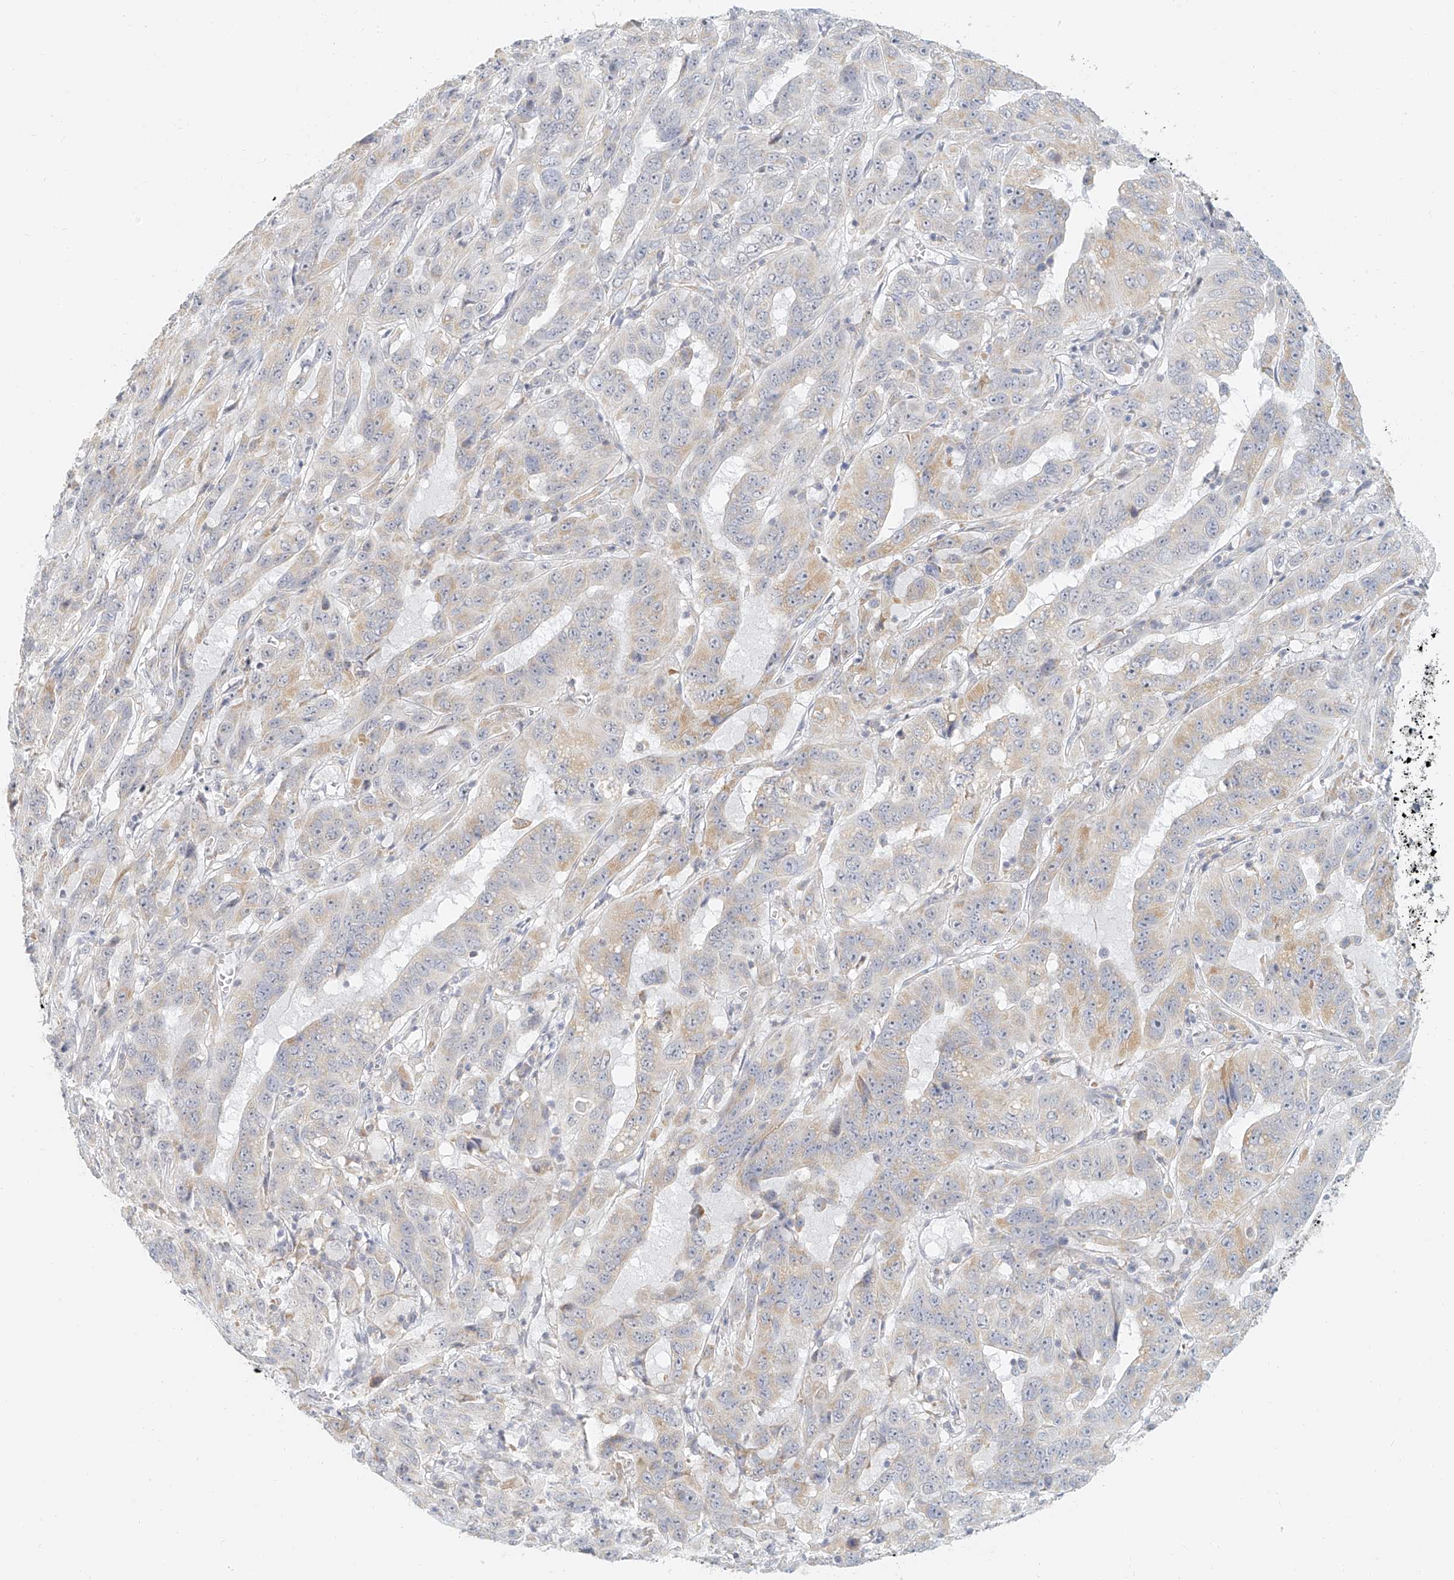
{"staining": {"intensity": "weak", "quantity": "<25%", "location": "cytoplasmic/membranous"}, "tissue": "pancreatic cancer", "cell_type": "Tumor cells", "image_type": "cancer", "snomed": [{"axis": "morphology", "description": "Adenocarcinoma, NOS"}, {"axis": "topography", "description": "Pancreas"}], "caption": "Adenocarcinoma (pancreatic) stained for a protein using IHC reveals no expression tumor cells.", "gene": "CXorf58", "patient": {"sex": "male", "age": 63}}